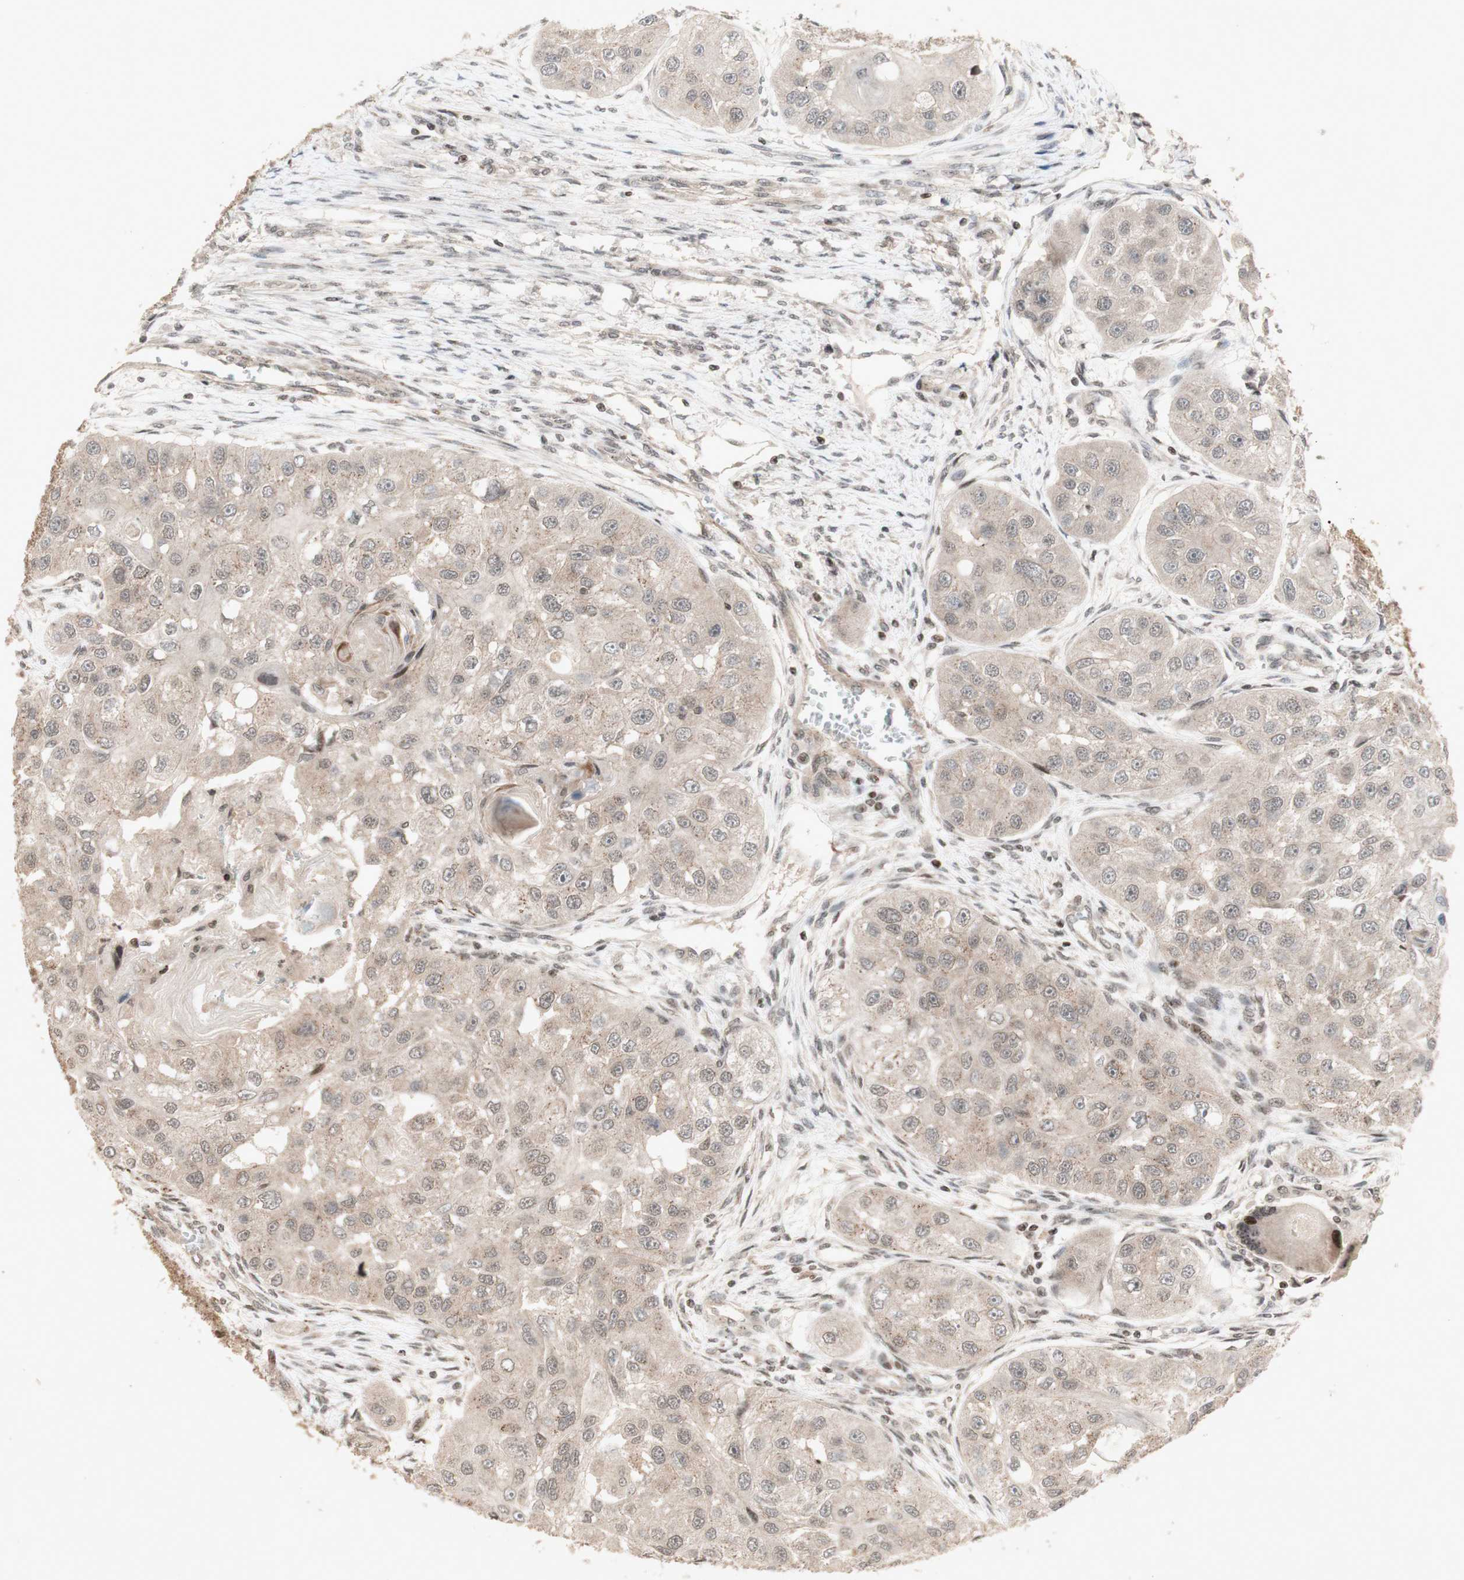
{"staining": {"intensity": "weak", "quantity": ">75%", "location": "cytoplasmic/membranous"}, "tissue": "head and neck cancer", "cell_type": "Tumor cells", "image_type": "cancer", "snomed": [{"axis": "morphology", "description": "Normal tissue, NOS"}, {"axis": "morphology", "description": "Squamous cell carcinoma, NOS"}, {"axis": "topography", "description": "Skeletal muscle"}, {"axis": "topography", "description": "Head-Neck"}], "caption": "Head and neck cancer (squamous cell carcinoma) was stained to show a protein in brown. There is low levels of weak cytoplasmic/membranous positivity in approximately >75% of tumor cells. (DAB (3,3'-diaminobenzidine) IHC with brightfield microscopy, high magnification).", "gene": "PLXNA1", "patient": {"sex": "male", "age": 51}}